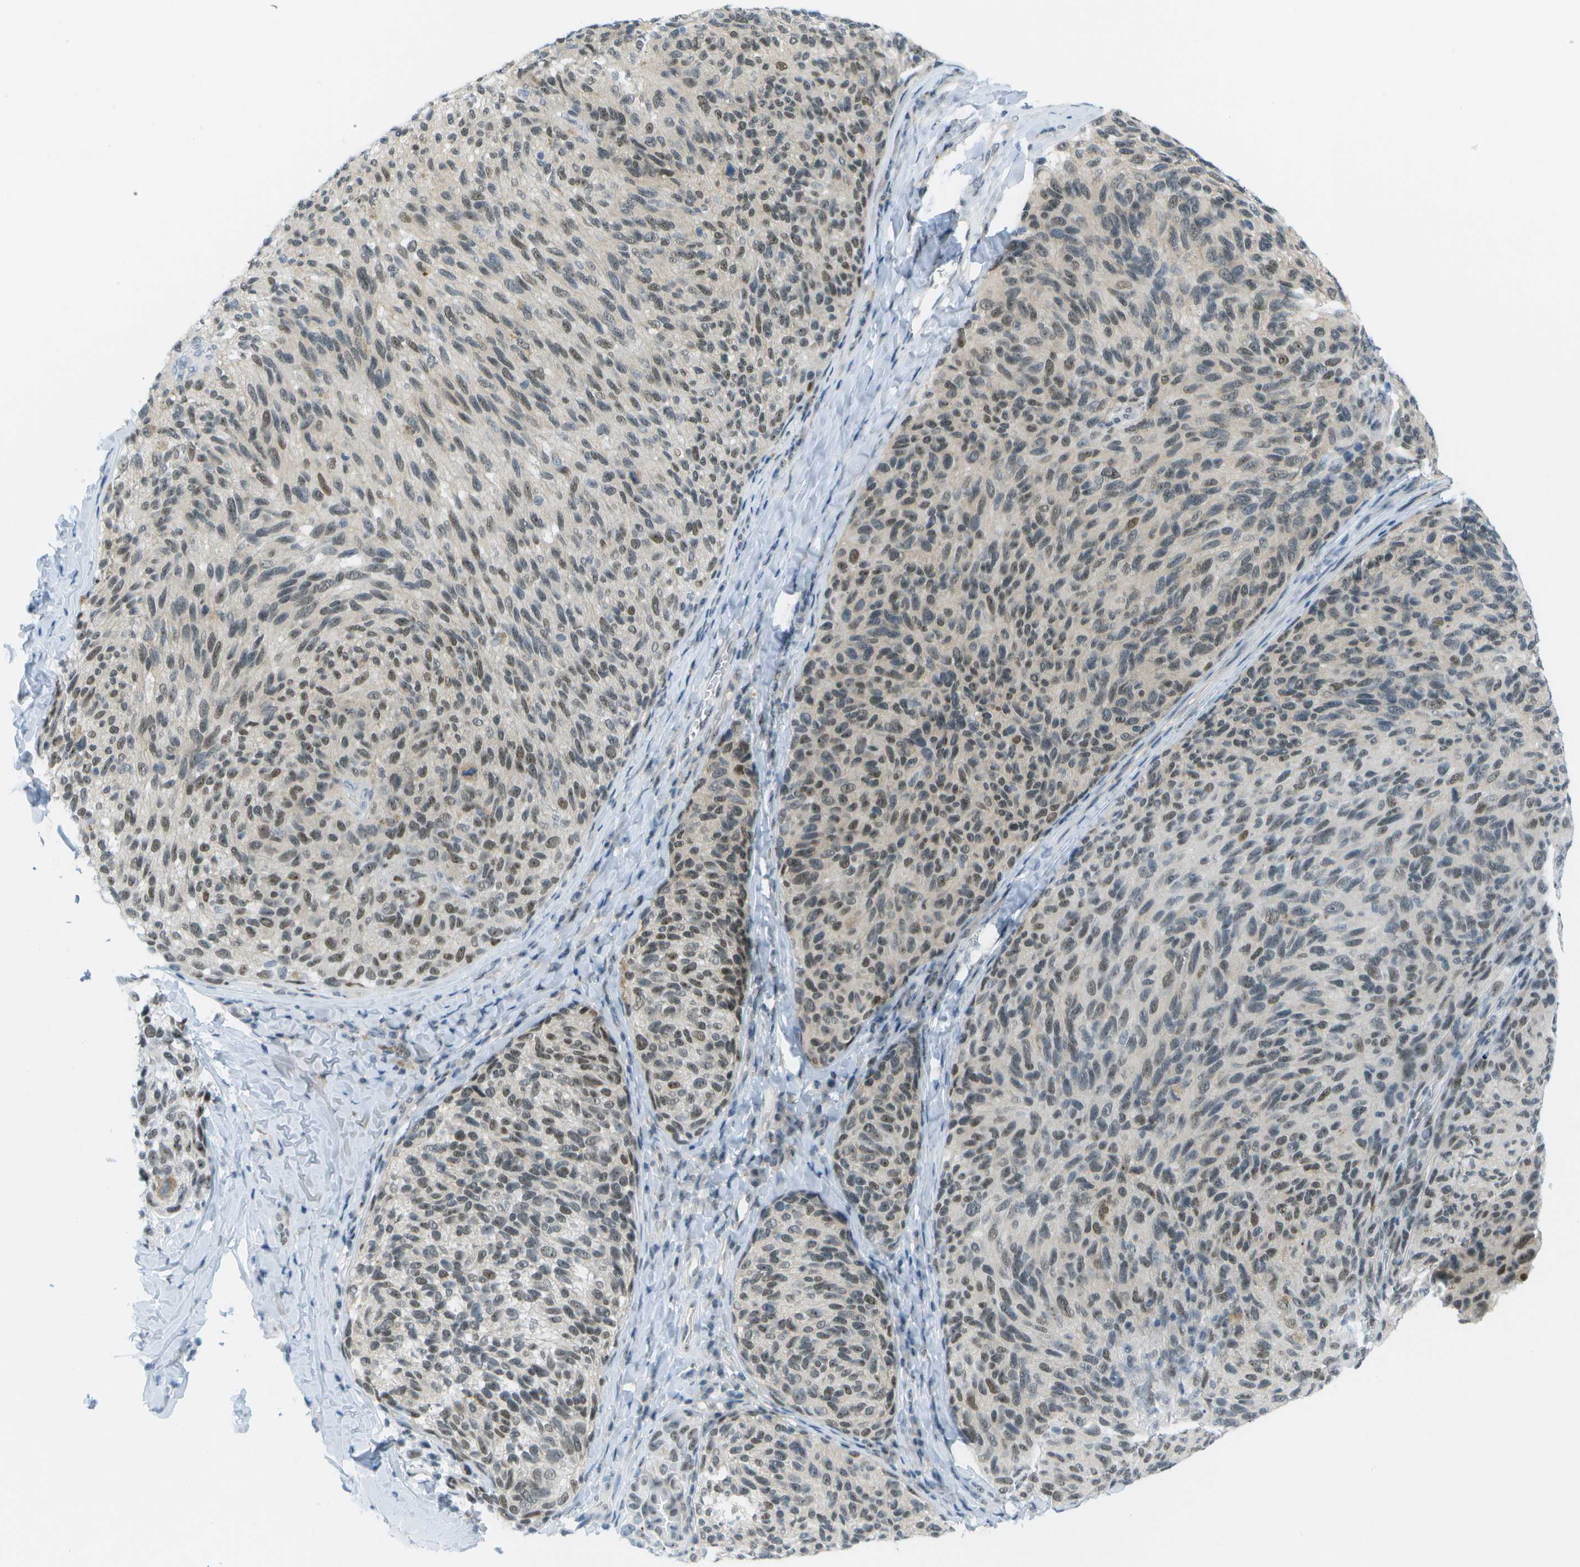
{"staining": {"intensity": "weak", "quantity": "25%-75%", "location": "cytoplasmic/membranous,nuclear"}, "tissue": "melanoma", "cell_type": "Tumor cells", "image_type": "cancer", "snomed": [{"axis": "morphology", "description": "Malignant melanoma, NOS"}, {"axis": "topography", "description": "Skin"}], "caption": "Malignant melanoma stained with a brown dye displays weak cytoplasmic/membranous and nuclear positive expression in about 25%-75% of tumor cells.", "gene": "PITHD1", "patient": {"sex": "female", "age": 73}}